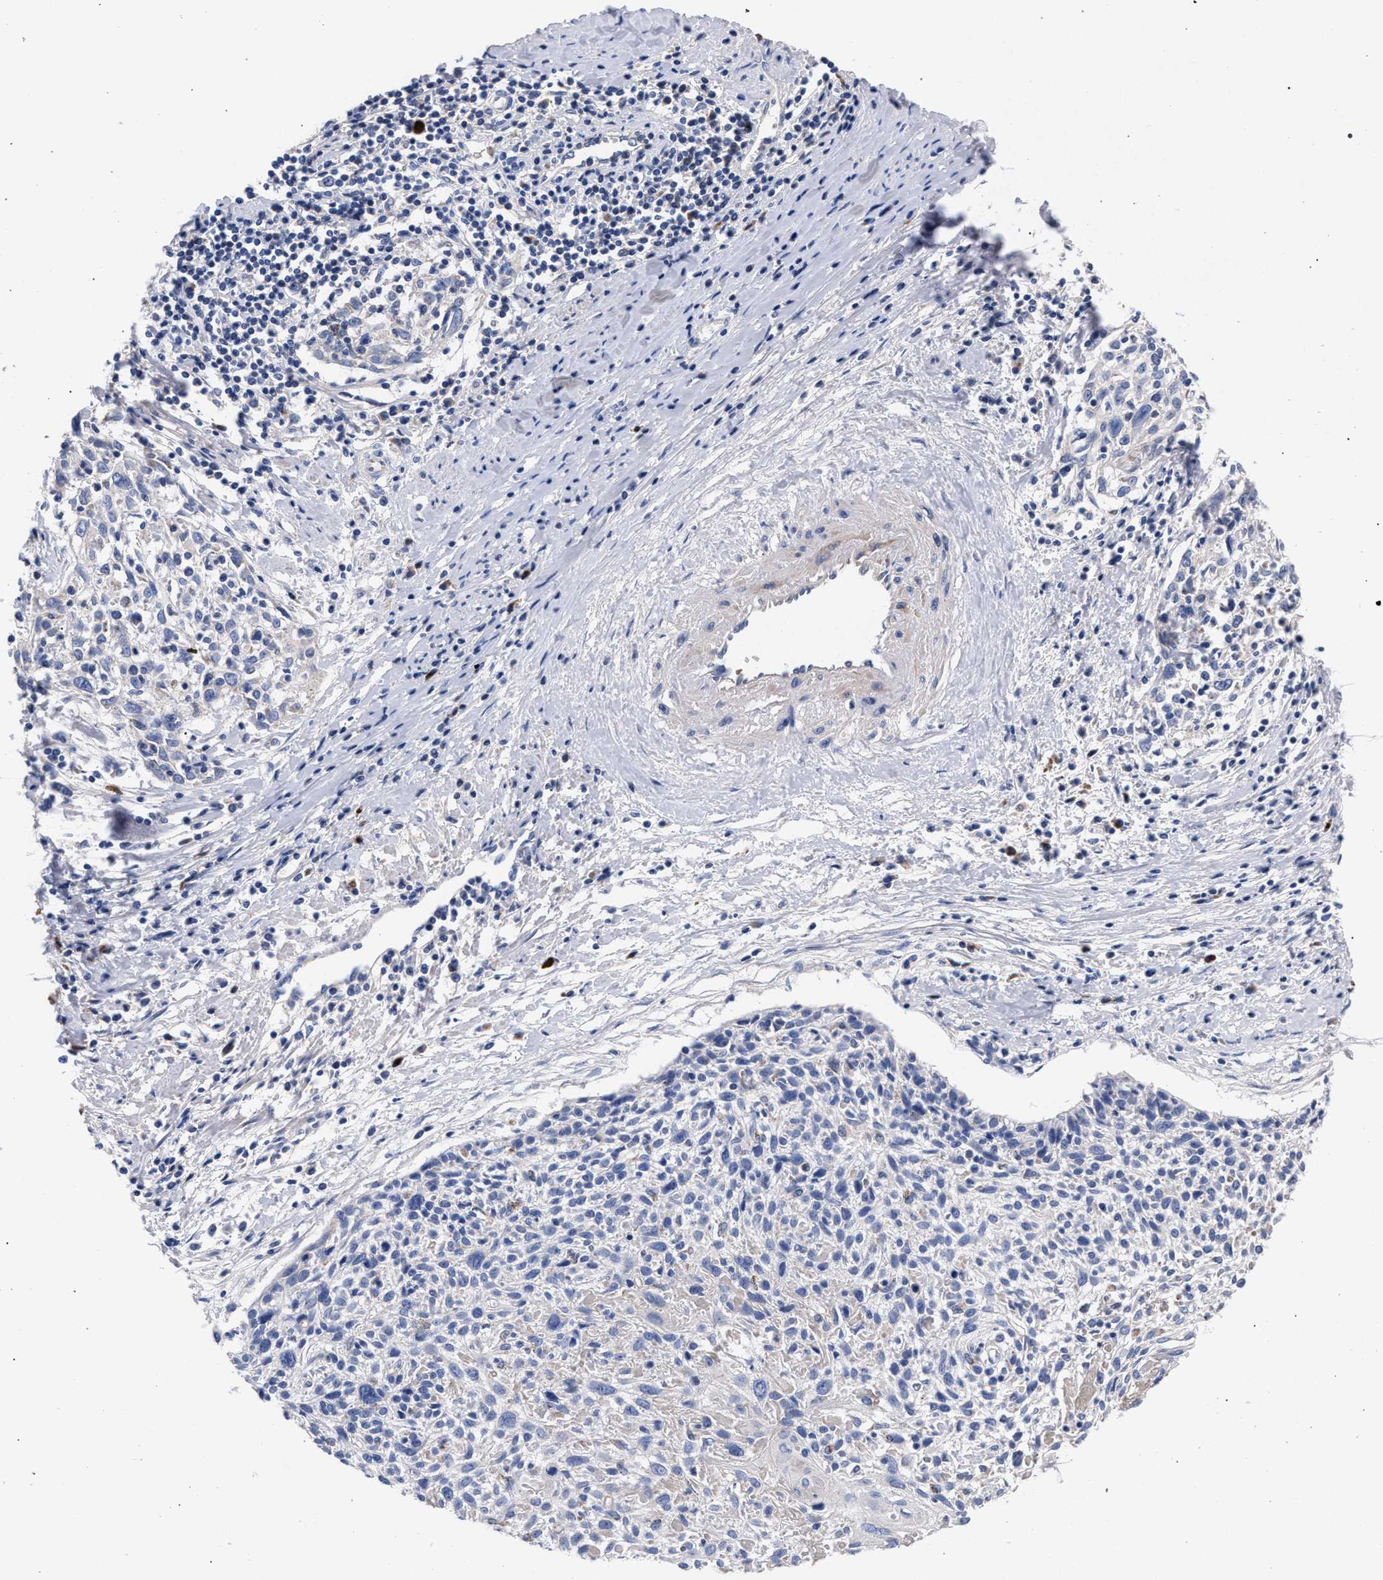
{"staining": {"intensity": "negative", "quantity": "none", "location": "none"}, "tissue": "cervical cancer", "cell_type": "Tumor cells", "image_type": "cancer", "snomed": [{"axis": "morphology", "description": "Squamous cell carcinoma, NOS"}, {"axis": "topography", "description": "Cervix"}], "caption": "Tumor cells are negative for protein expression in human squamous cell carcinoma (cervical).", "gene": "ACOX1", "patient": {"sex": "female", "age": 51}}